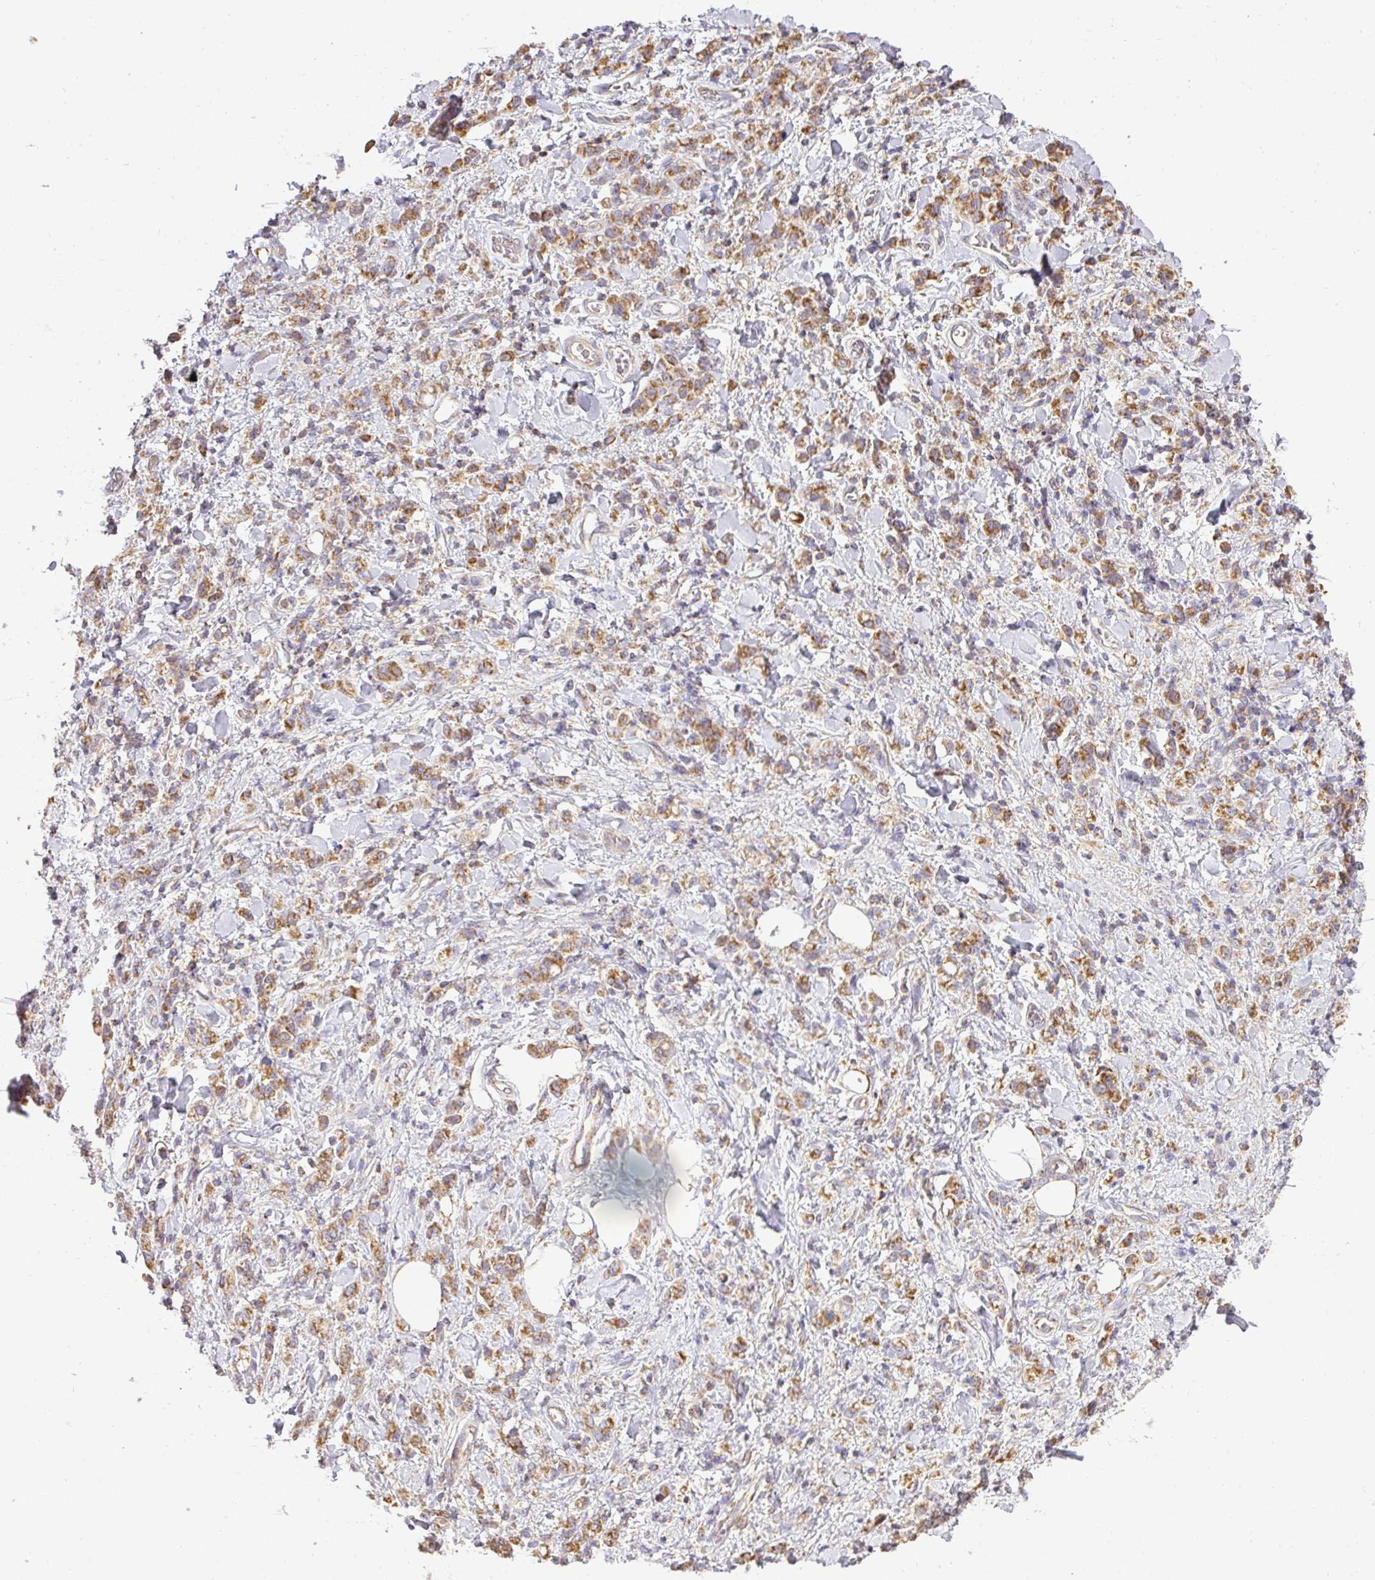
{"staining": {"intensity": "moderate", "quantity": ">75%", "location": "cytoplasmic/membranous"}, "tissue": "stomach cancer", "cell_type": "Tumor cells", "image_type": "cancer", "snomed": [{"axis": "morphology", "description": "Adenocarcinoma, NOS"}, {"axis": "topography", "description": "Stomach"}], "caption": "Immunohistochemistry (IHC) histopathology image of neoplastic tissue: stomach cancer (adenocarcinoma) stained using IHC exhibits medium levels of moderate protein expression localized specifically in the cytoplasmic/membranous of tumor cells, appearing as a cytoplasmic/membranous brown color.", "gene": "ZNF211", "patient": {"sex": "male", "age": 77}}